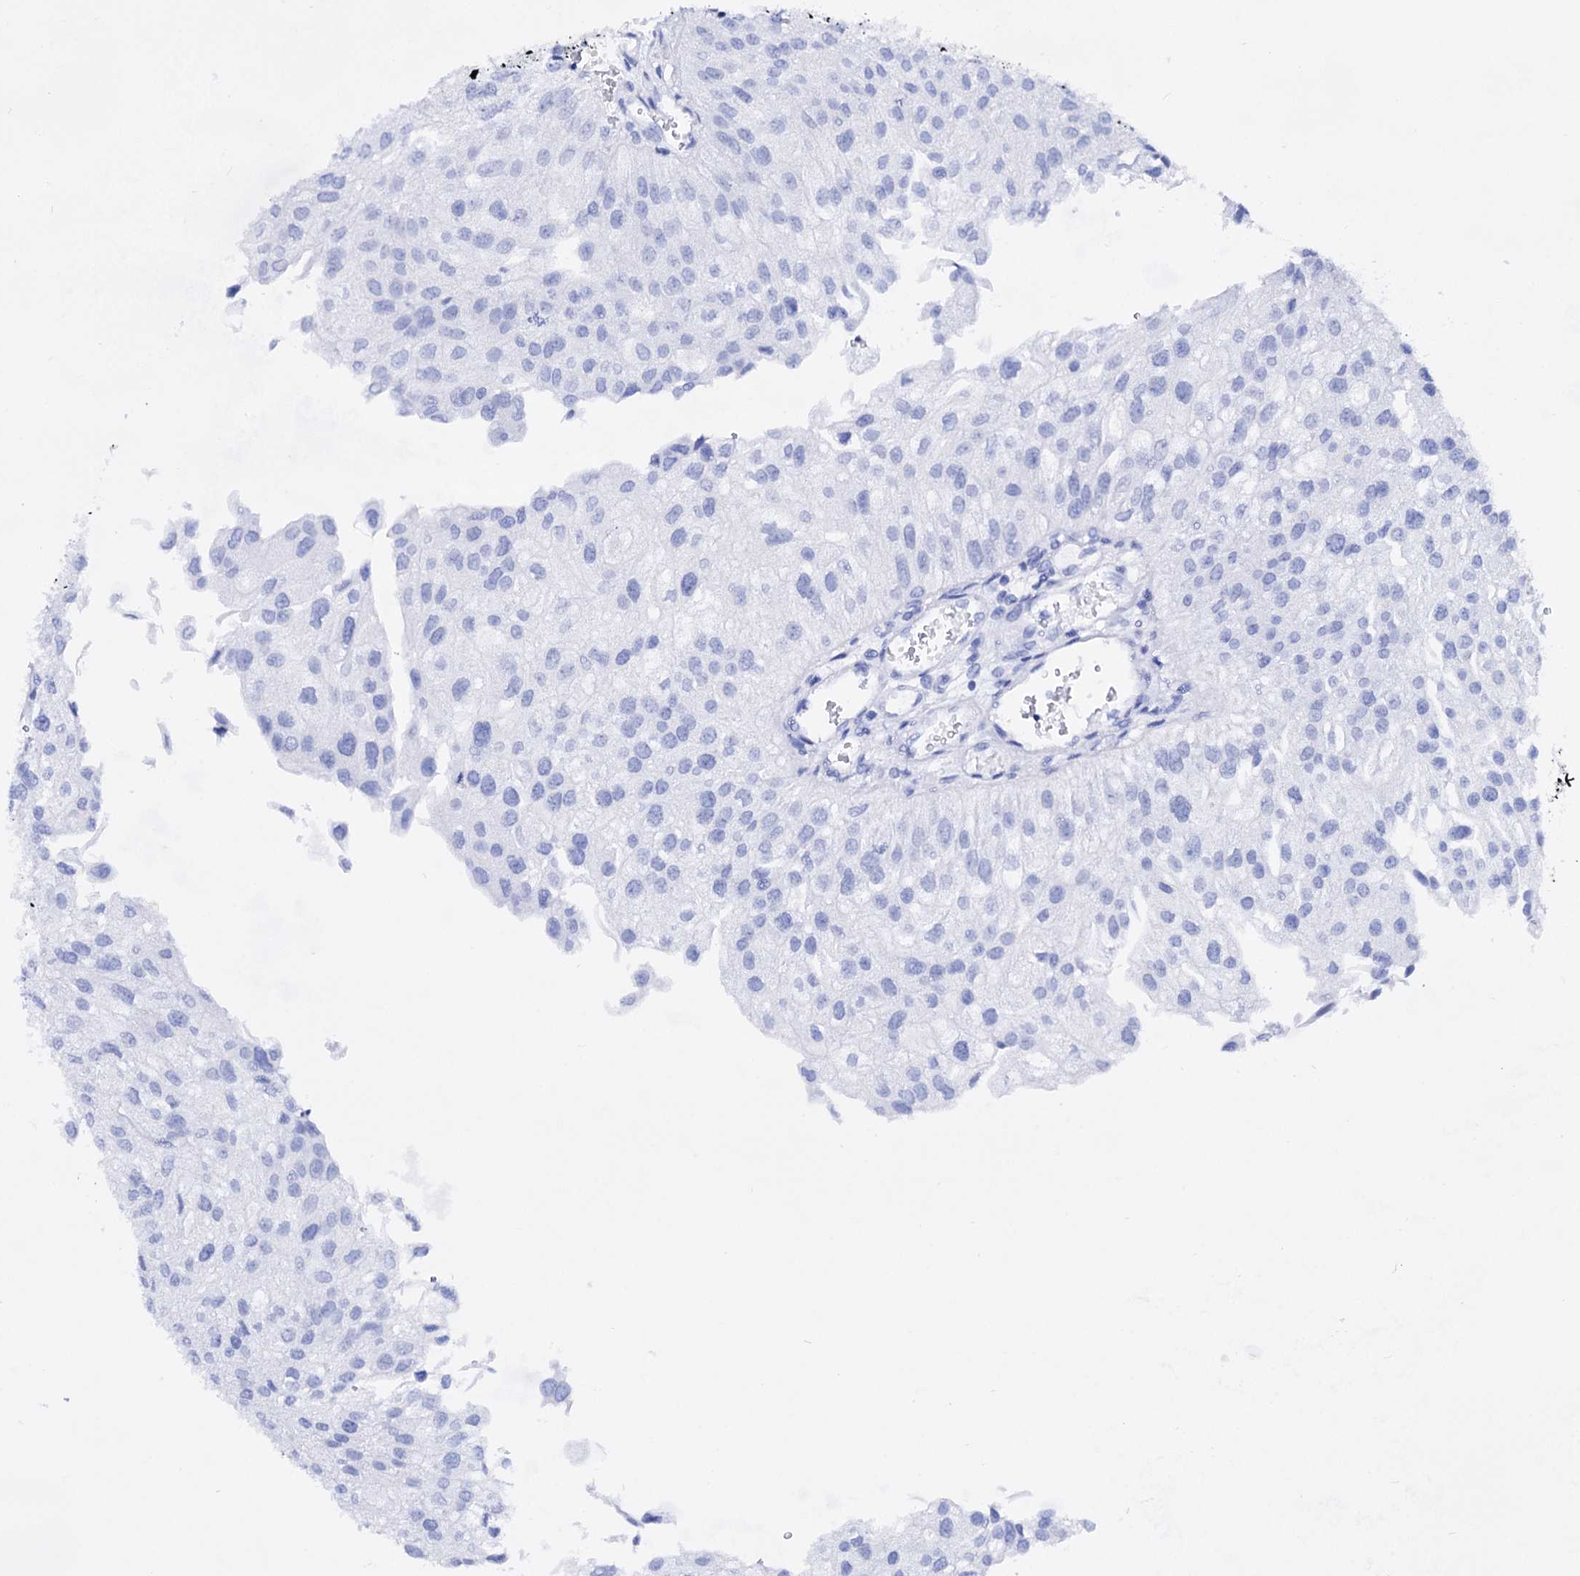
{"staining": {"intensity": "negative", "quantity": "none", "location": "none"}, "tissue": "urothelial cancer", "cell_type": "Tumor cells", "image_type": "cancer", "snomed": [{"axis": "morphology", "description": "Urothelial carcinoma, Low grade"}, {"axis": "topography", "description": "Urinary bladder"}], "caption": "This is an immunohistochemistry histopathology image of low-grade urothelial carcinoma. There is no staining in tumor cells.", "gene": "PLIN1", "patient": {"sex": "female", "age": 89}}